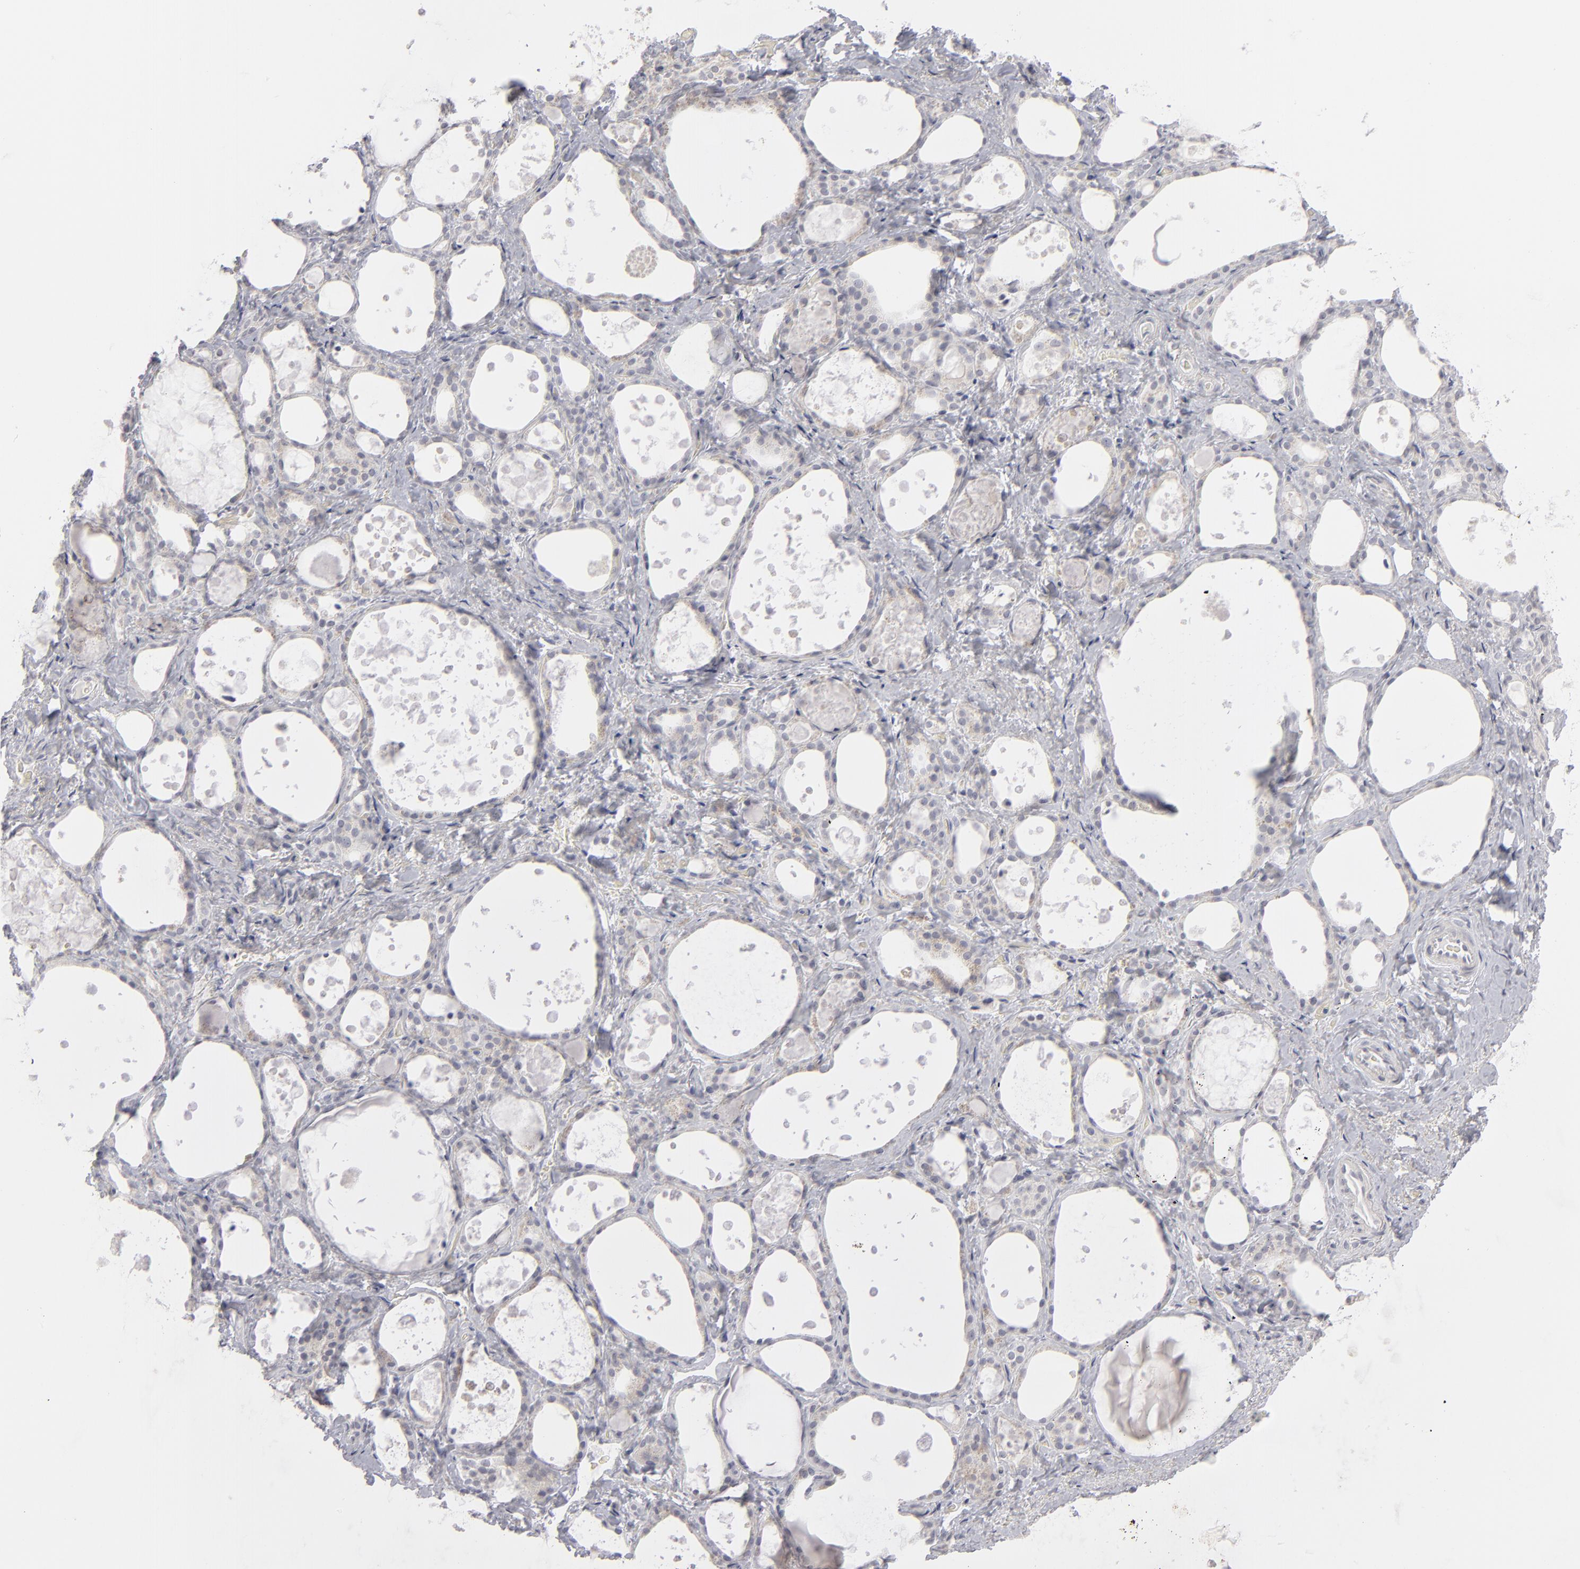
{"staining": {"intensity": "negative", "quantity": "none", "location": "none"}, "tissue": "thyroid gland", "cell_type": "Glandular cells", "image_type": "normal", "snomed": [{"axis": "morphology", "description": "Normal tissue, NOS"}, {"axis": "topography", "description": "Thyroid gland"}], "caption": "IHC histopathology image of benign human thyroid gland stained for a protein (brown), which displays no expression in glandular cells.", "gene": "KIAA1210", "patient": {"sex": "female", "age": 75}}